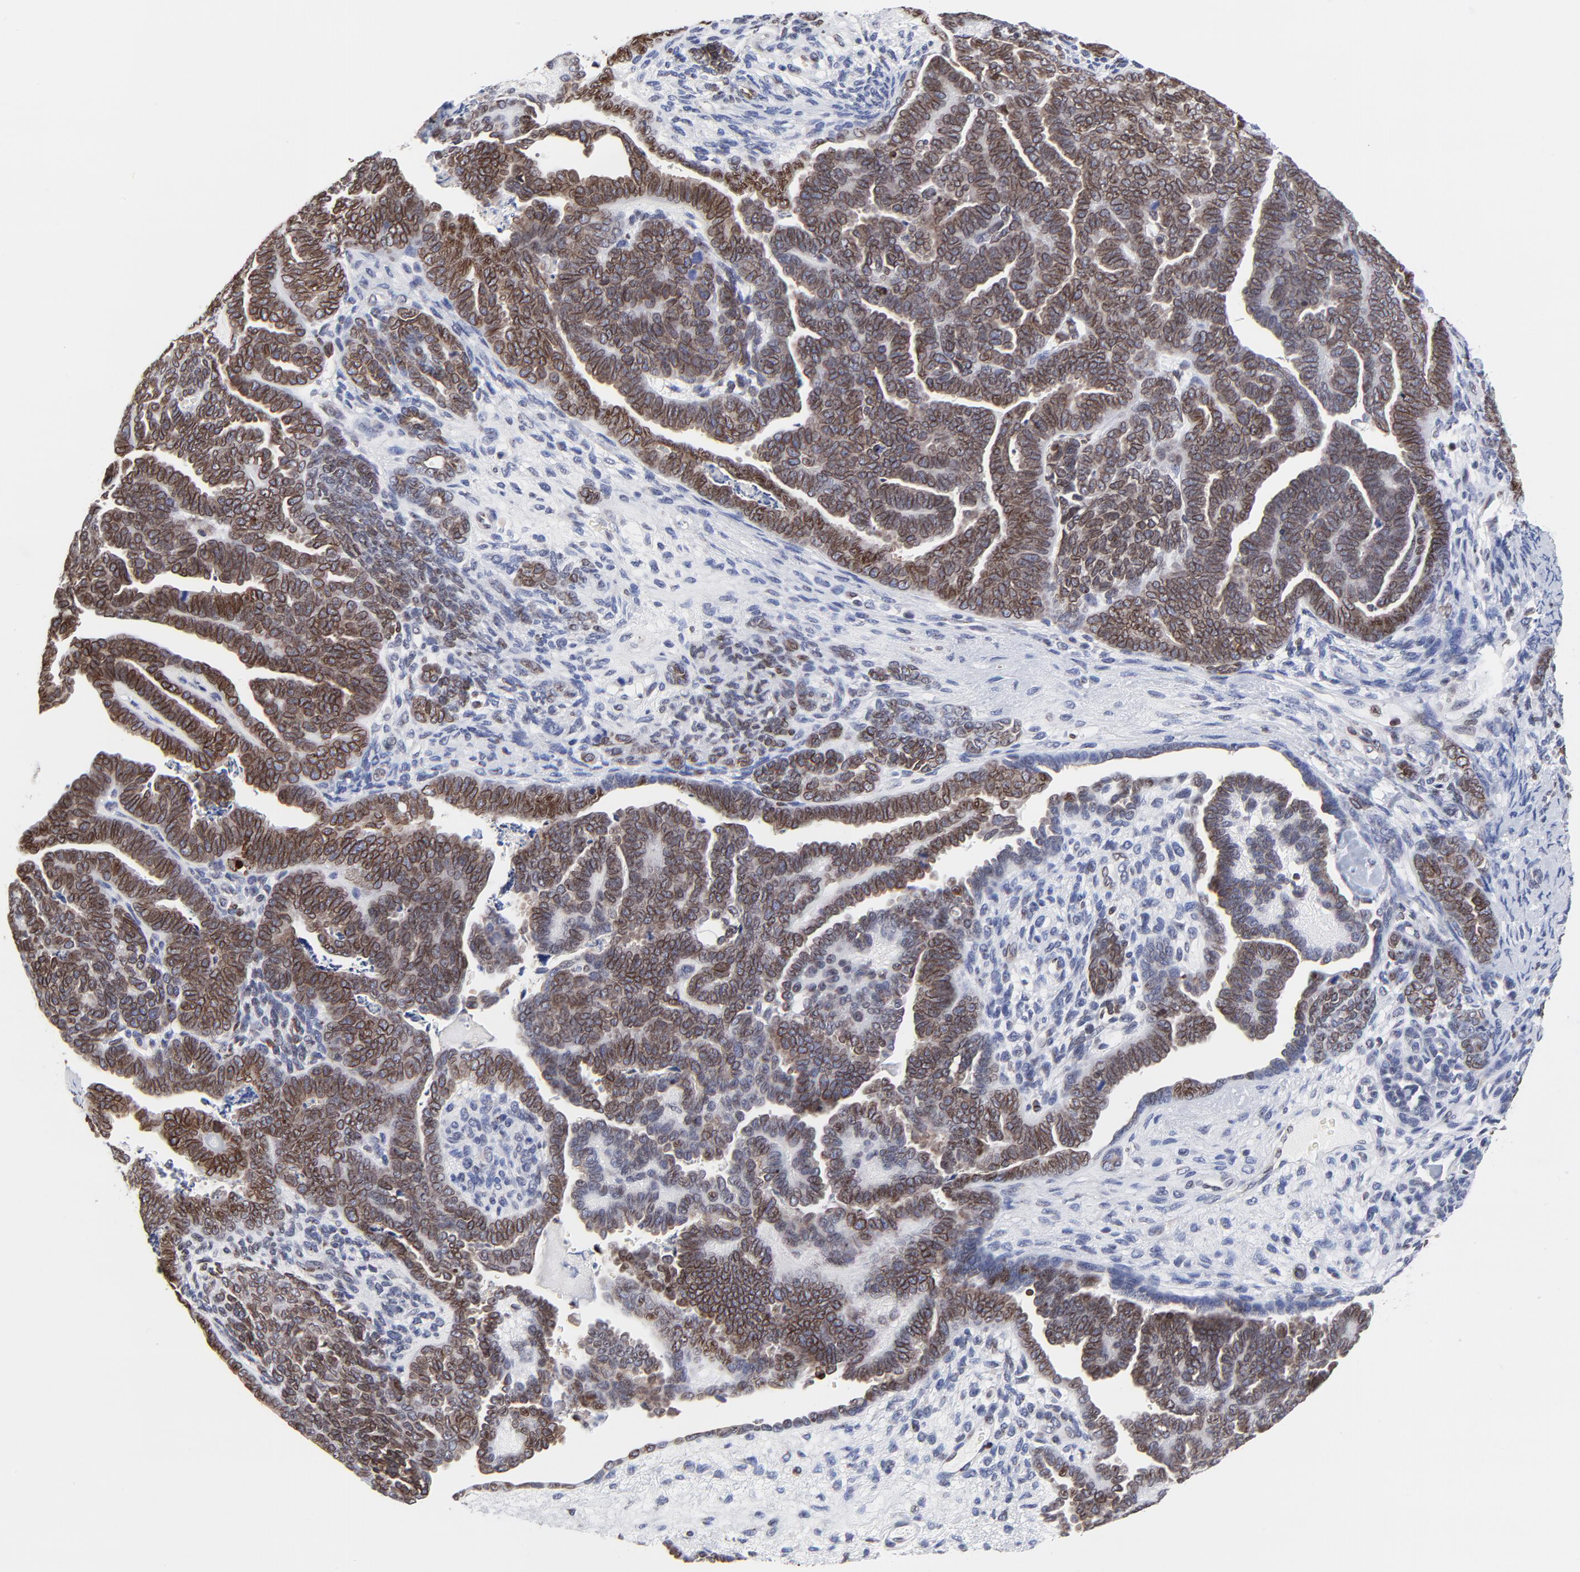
{"staining": {"intensity": "strong", "quantity": ">75%", "location": "cytoplasmic/membranous,nuclear"}, "tissue": "endometrial cancer", "cell_type": "Tumor cells", "image_type": "cancer", "snomed": [{"axis": "morphology", "description": "Neoplasm, malignant, NOS"}, {"axis": "topography", "description": "Endometrium"}], "caption": "Tumor cells reveal high levels of strong cytoplasmic/membranous and nuclear expression in about >75% of cells in endometrial malignant neoplasm.", "gene": "THAP7", "patient": {"sex": "female", "age": 74}}